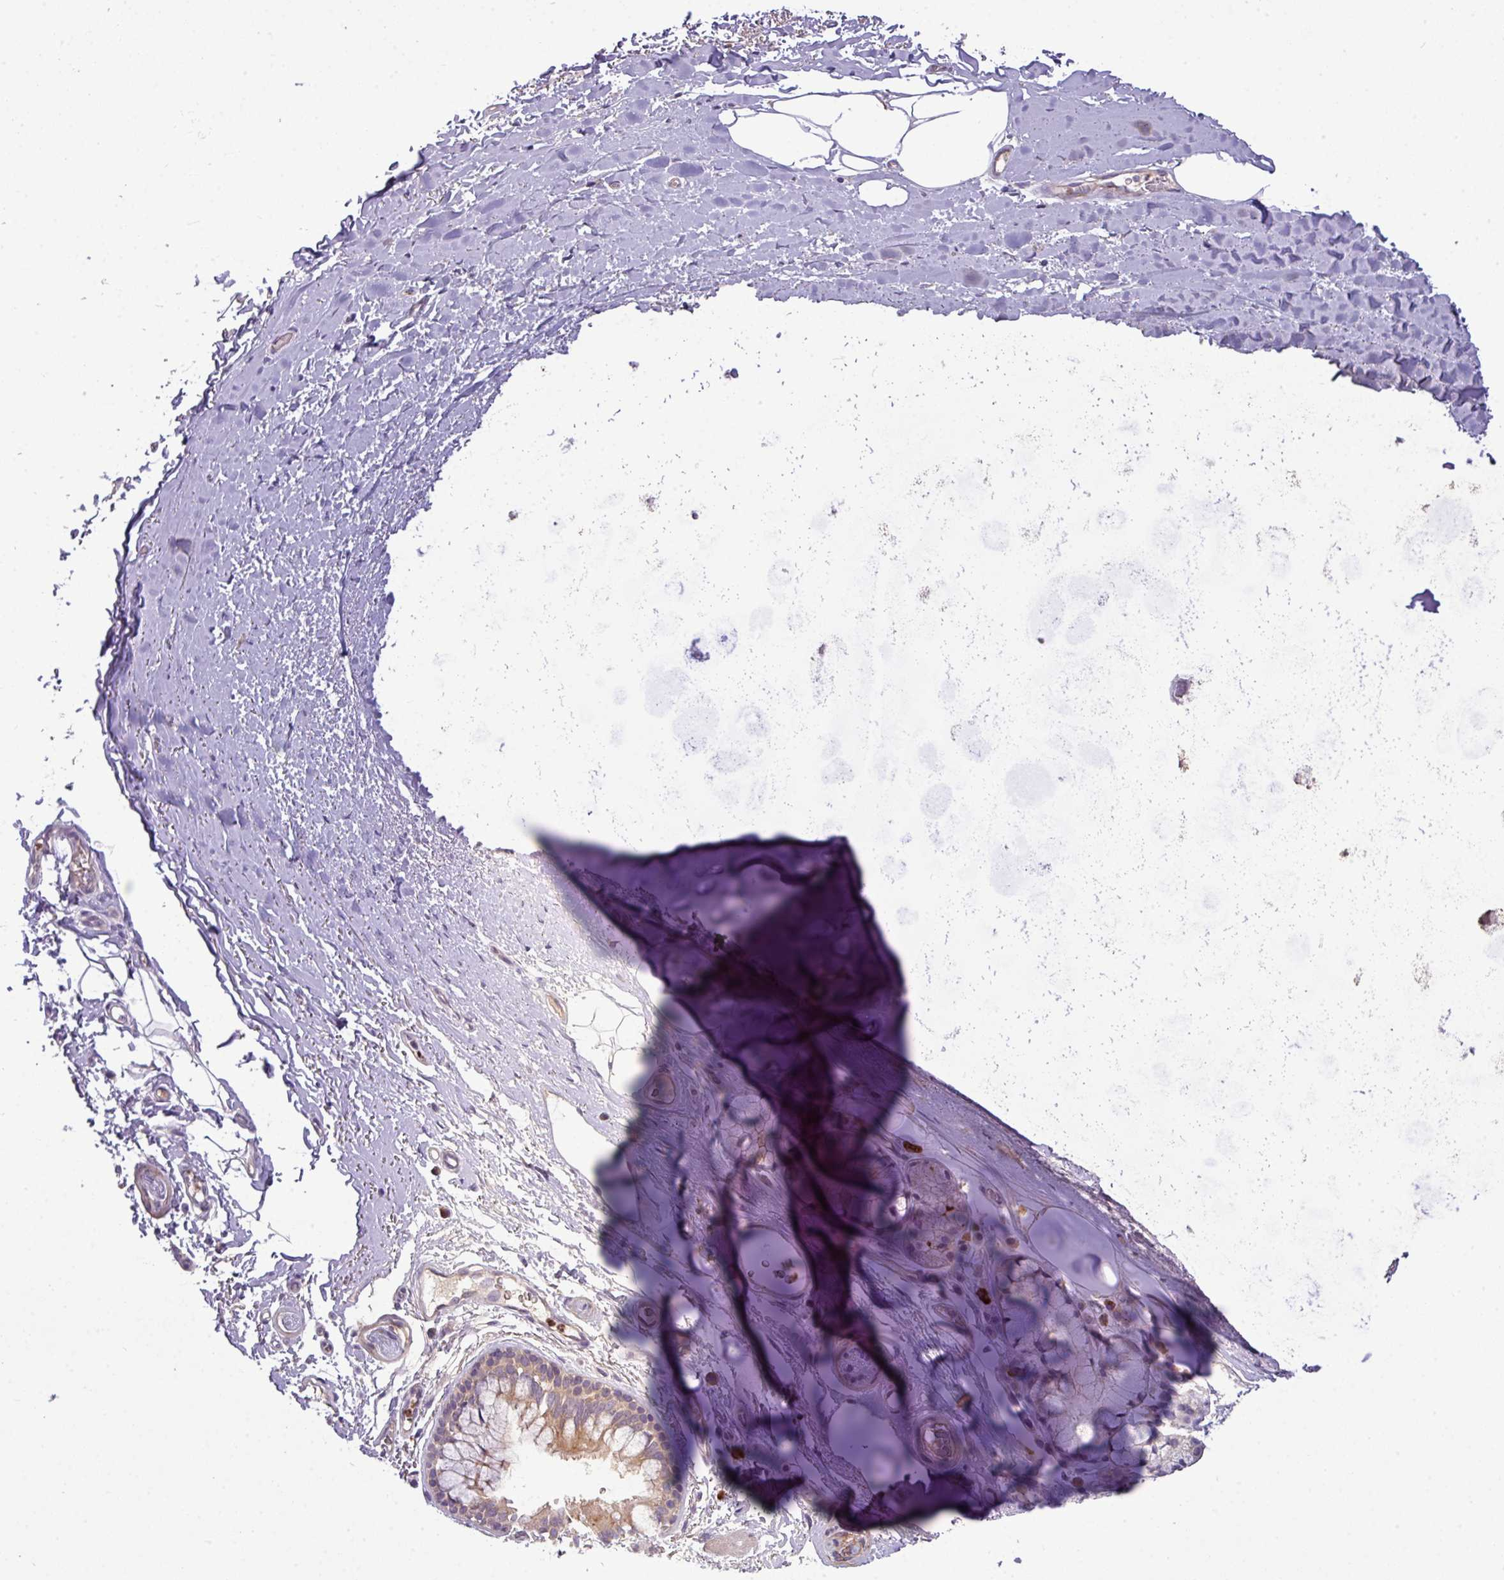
{"staining": {"intensity": "negative", "quantity": "none", "location": "none"}, "tissue": "adipose tissue", "cell_type": "Adipocytes", "image_type": "normal", "snomed": [{"axis": "morphology", "description": "Normal tissue, NOS"}, {"axis": "topography", "description": "Cartilage tissue"}, {"axis": "topography", "description": "Bronchus"}], "caption": "This is a histopathology image of immunohistochemistry (IHC) staining of normal adipose tissue, which shows no positivity in adipocytes.", "gene": "PAPLN", "patient": {"sex": "female", "age": 72}}